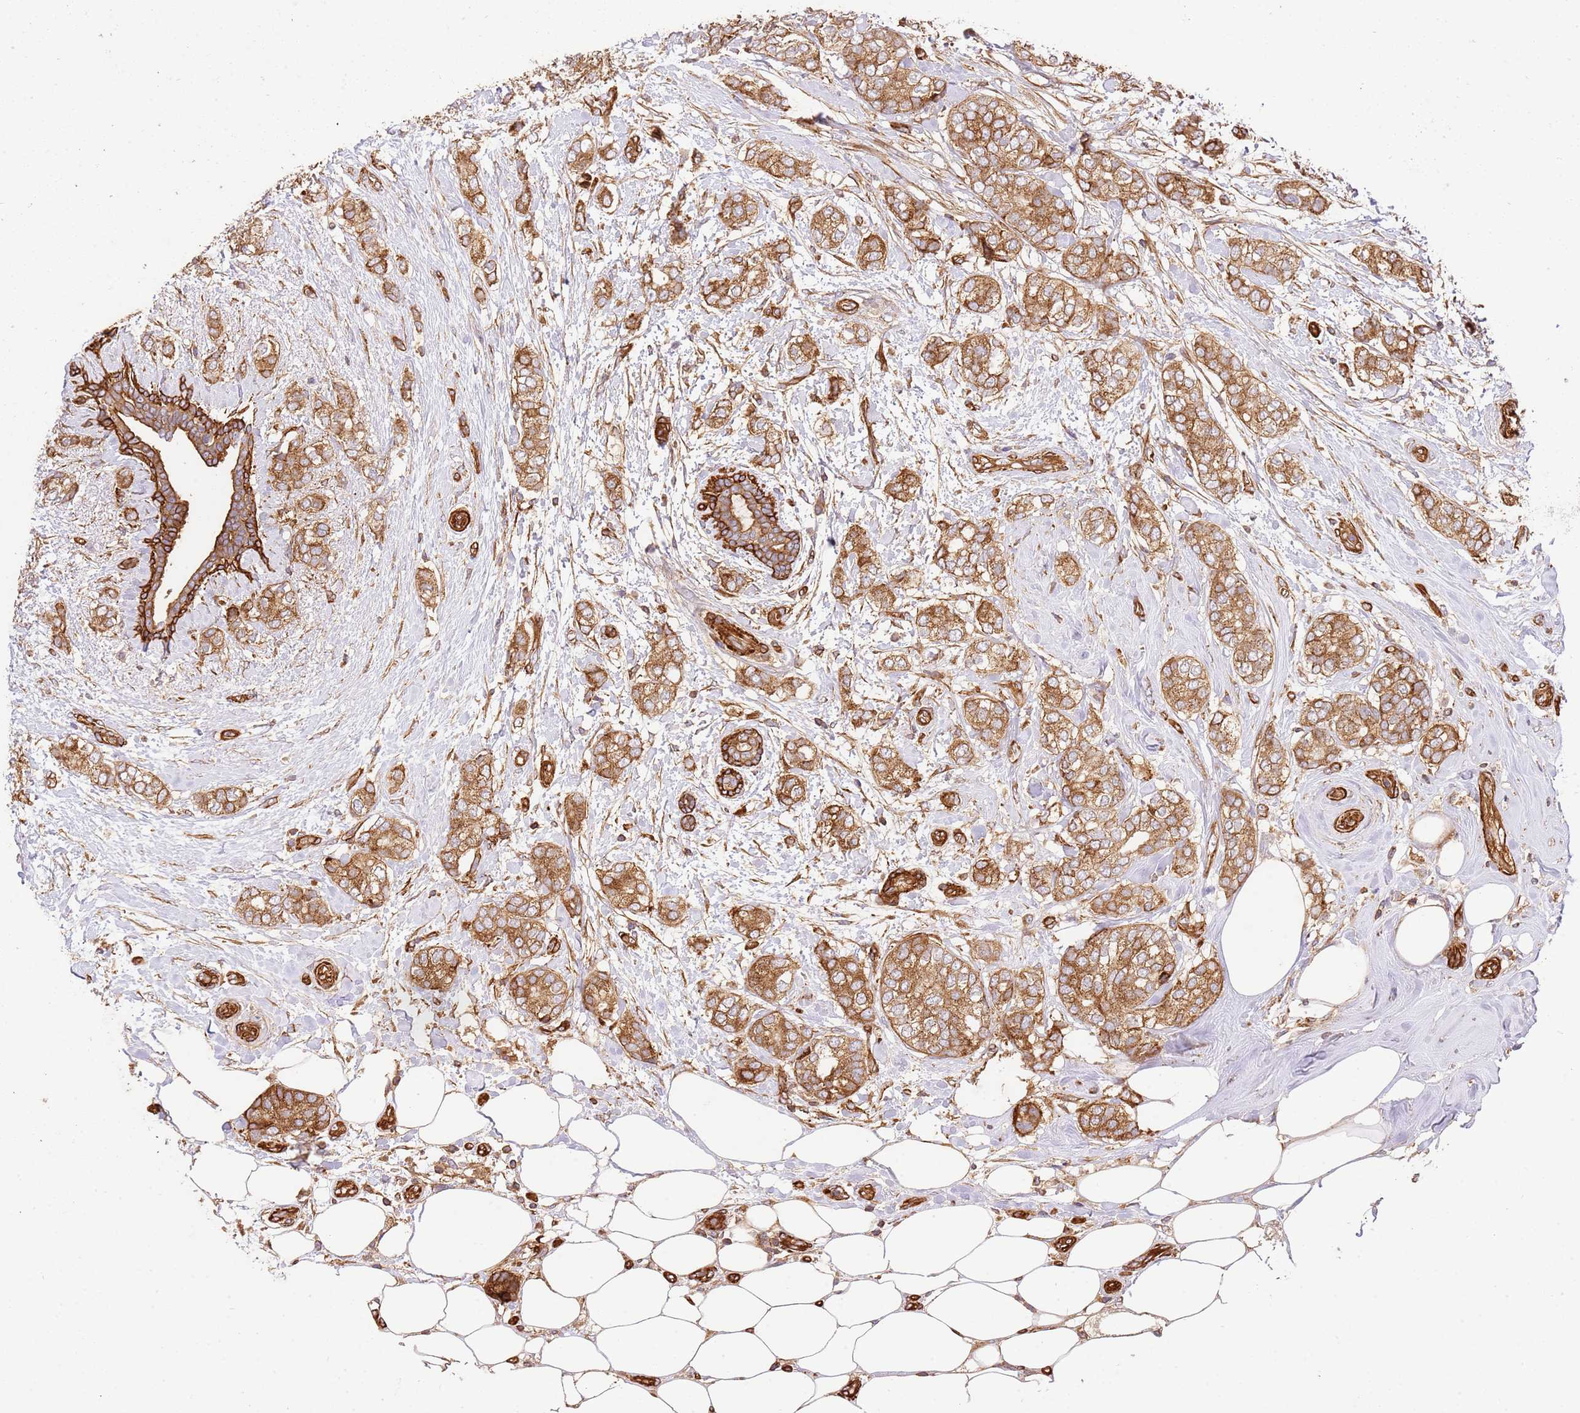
{"staining": {"intensity": "strong", "quantity": ">75%", "location": "cytoplasmic/membranous"}, "tissue": "breast cancer", "cell_type": "Tumor cells", "image_type": "cancer", "snomed": [{"axis": "morphology", "description": "Duct carcinoma"}, {"axis": "topography", "description": "Breast"}], "caption": "Breast intraductal carcinoma stained with DAB IHC shows high levels of strong cytoplasmic/membranous staining in about >75% of tumor cells. The protein of interest is shown in brown color, while the nuclei are stained blue.", "gene": "ZBTB39", "patient": {"sex": "female", "age": 73}}